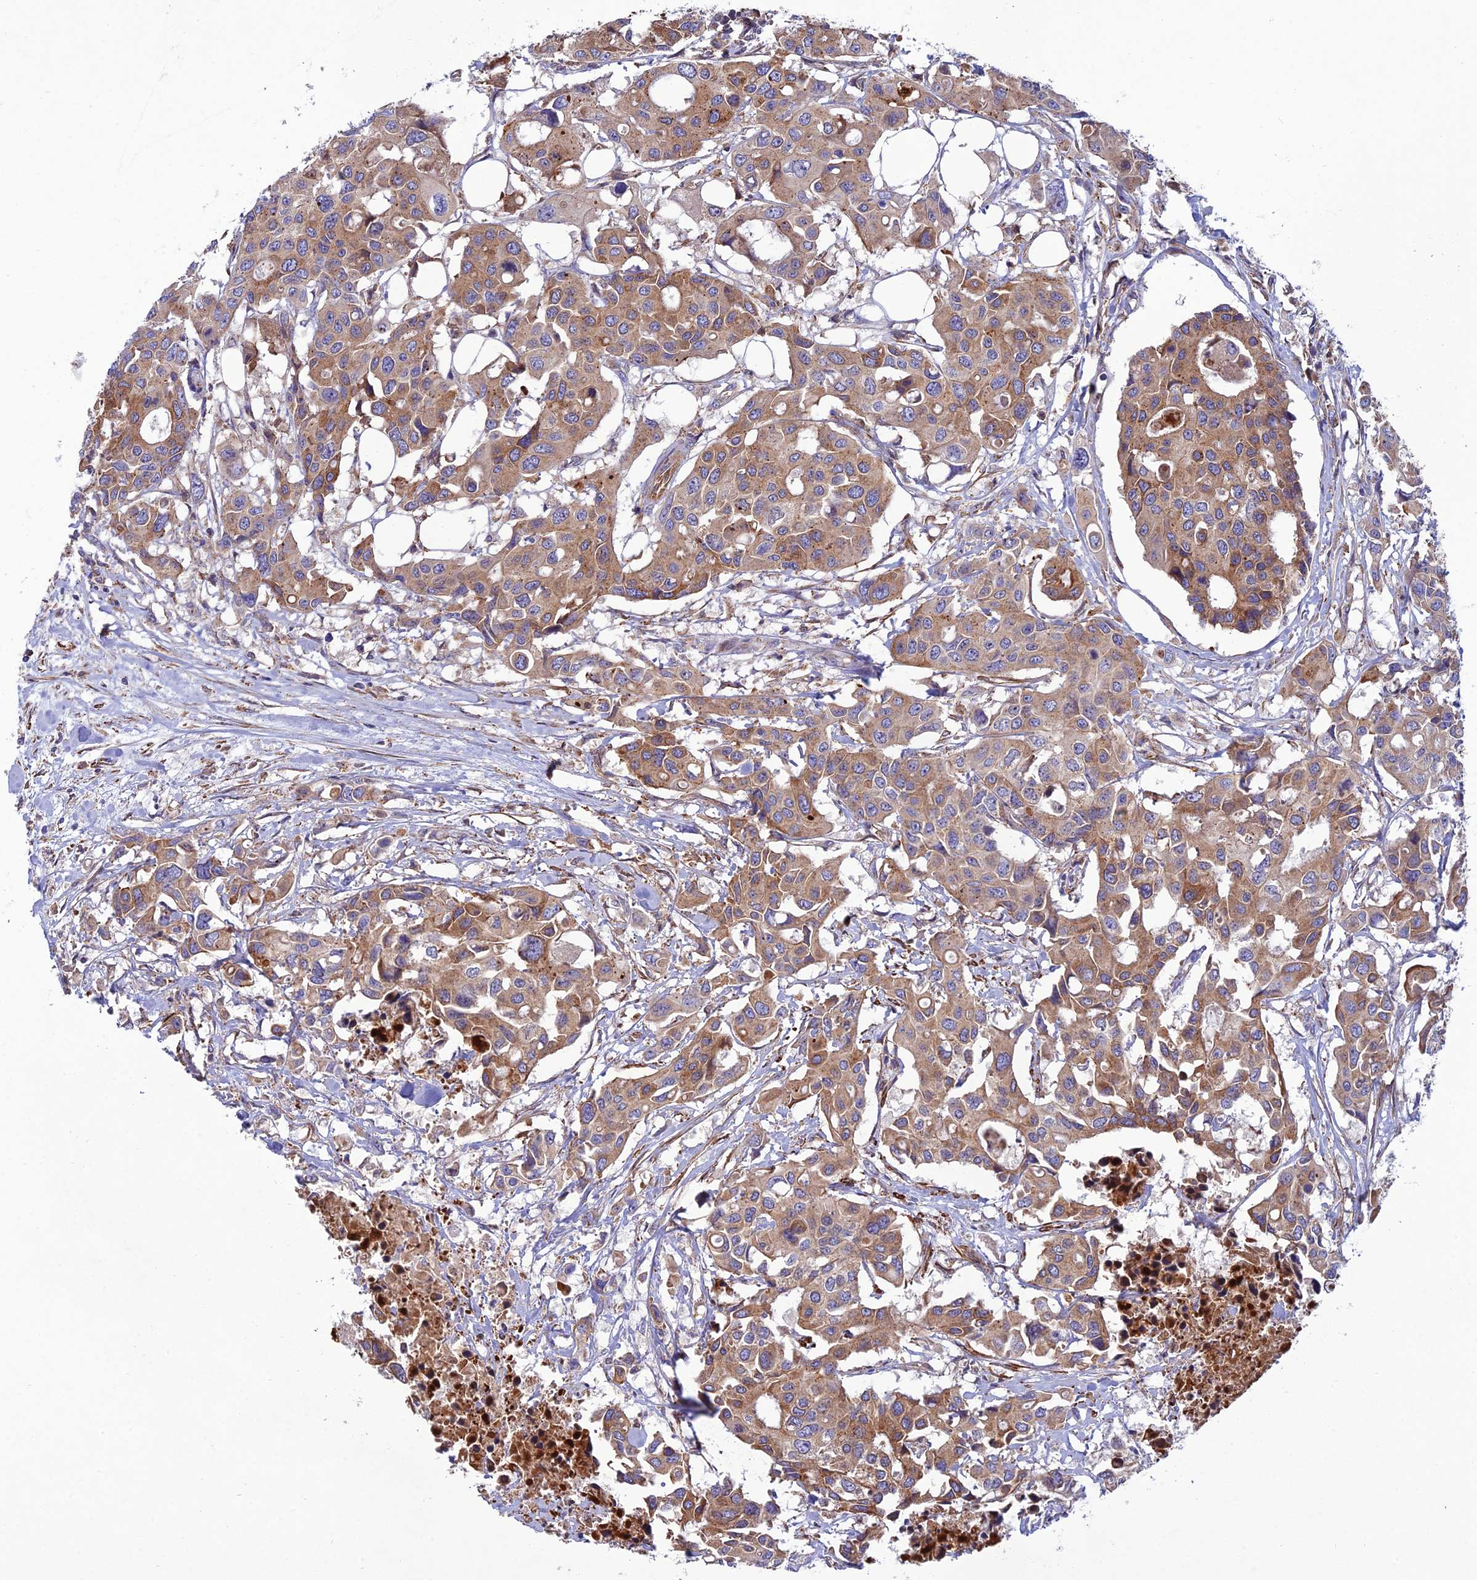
{"staining": {"intensity": "moderate", "quantity": ">75%", "location": "cytoplasmic/membranous"}, "tissue": "colorectal cancer", "cell_type": "Tumor cells", "image_type": "cancer", "snomed": [{"axis": "morphology", "description": "Adenocarcinoma, NOS"}, {"axis": "topography", "description": "Colon"}], "caption": "Colorectal cancer (adenocarcinoma) tissue demonstrates moderate cytoplasmic/membranous positivity in approximately >75% of tumor cells", "gene": "RALGAPA2", "patient": {"sex": "male", "age": 77}}